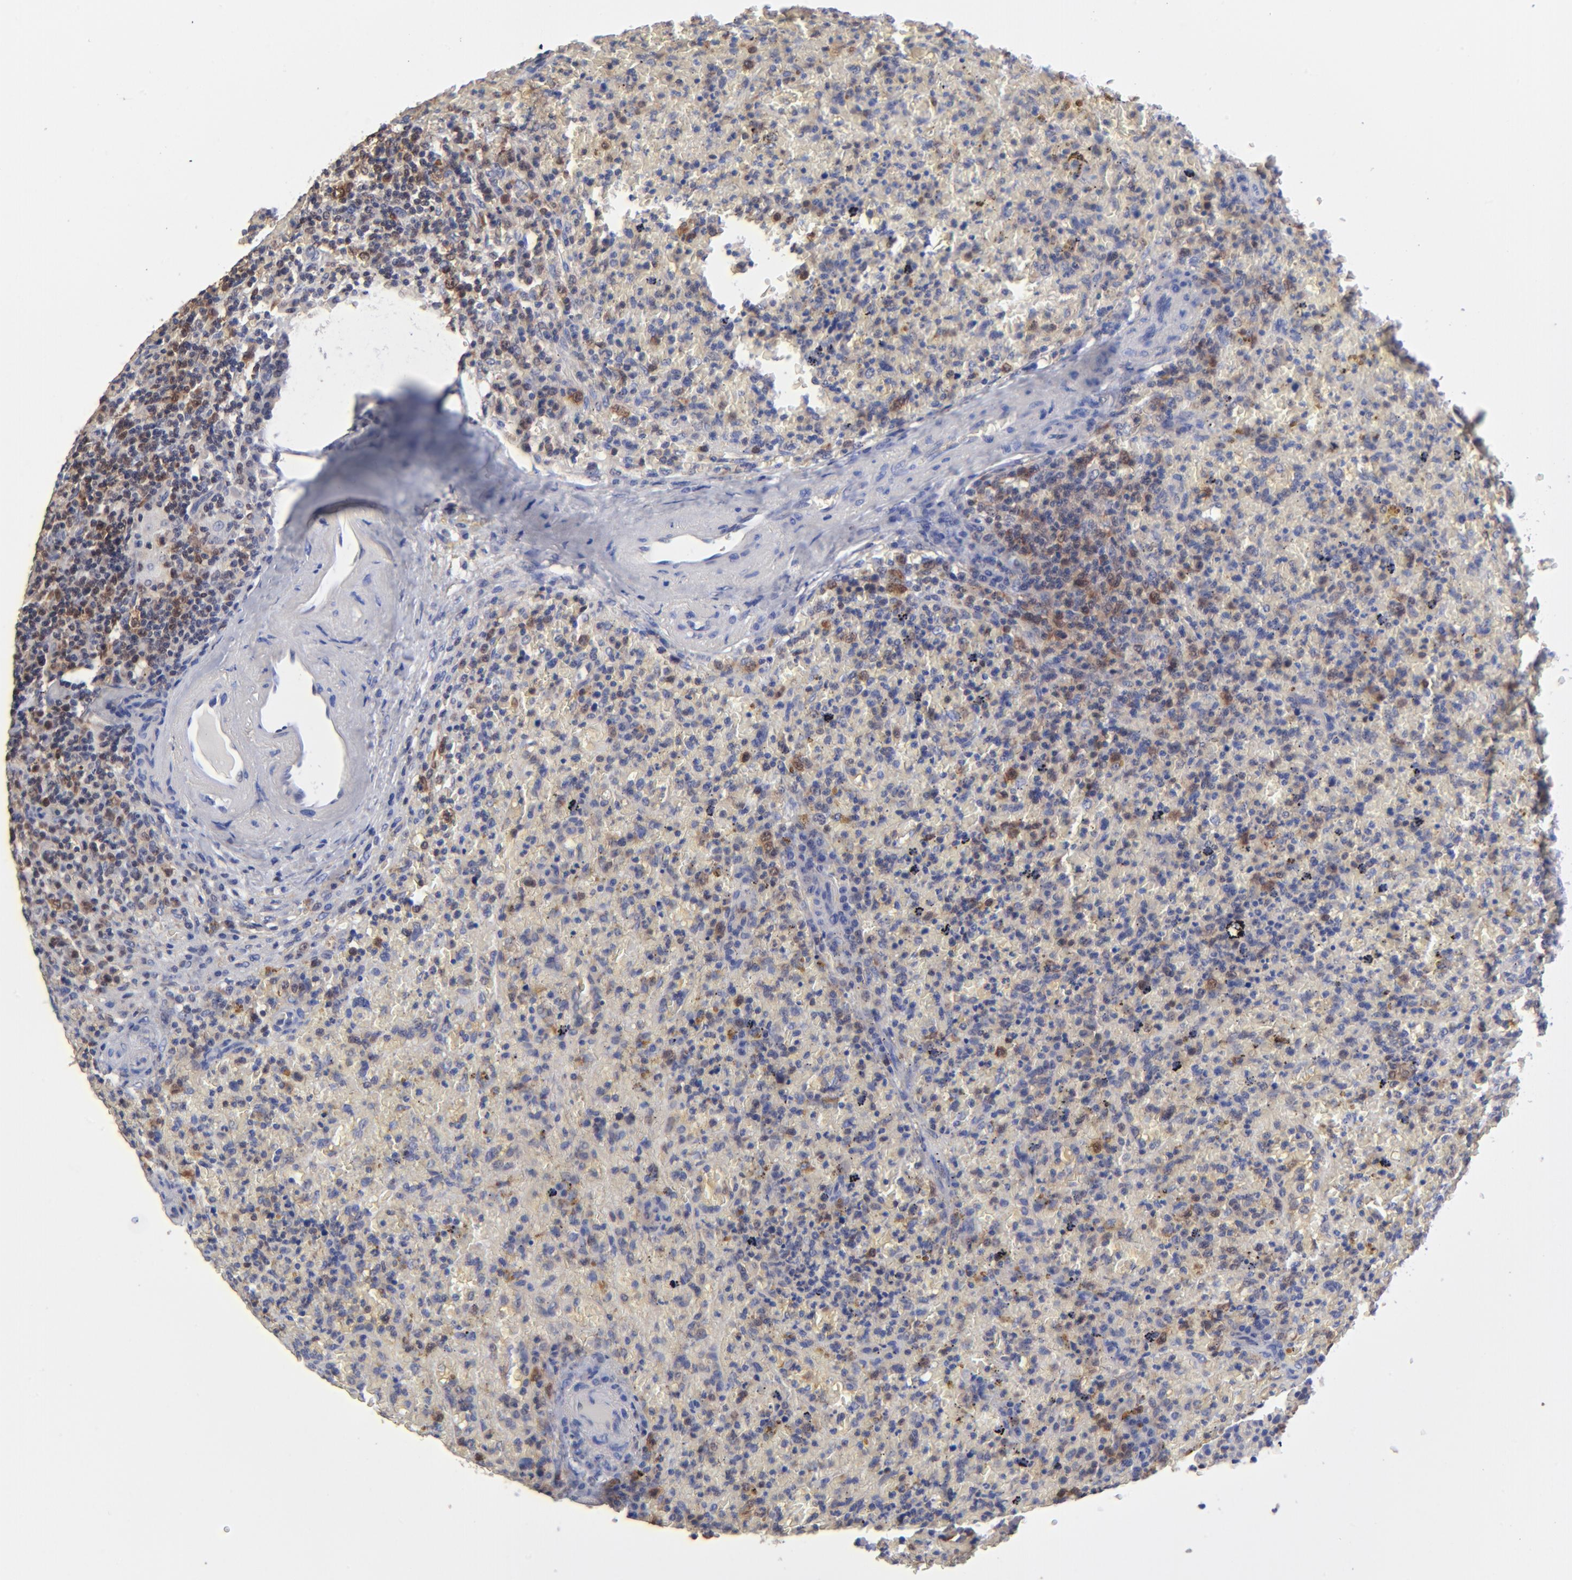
{"staining": {"intensity": "moderate", "quantity": "<25%", "location": "cytoplasmic/membranous,nuclear"}, "tissue": "lymphoma", "cell_type": "Tumor cells", "image_type": "cancer", "snomed": [{"axis": "morphology", "description": "Malignant lymphoma, non-Hodgkin's type, High grade"}, {"axis": "topography", "description": "Spleen"}, {"axis": "topography", "description": "Lymph node"}], "caption": "Lymphoma stained with immunohistochemistry (IHC) reveals moderate cytoplasmic/membranous and nuclear positivity in approximately <25% of tumor cells.", "gene": "DCTPP1", "patient": {"sex": "female", "age": 70}}